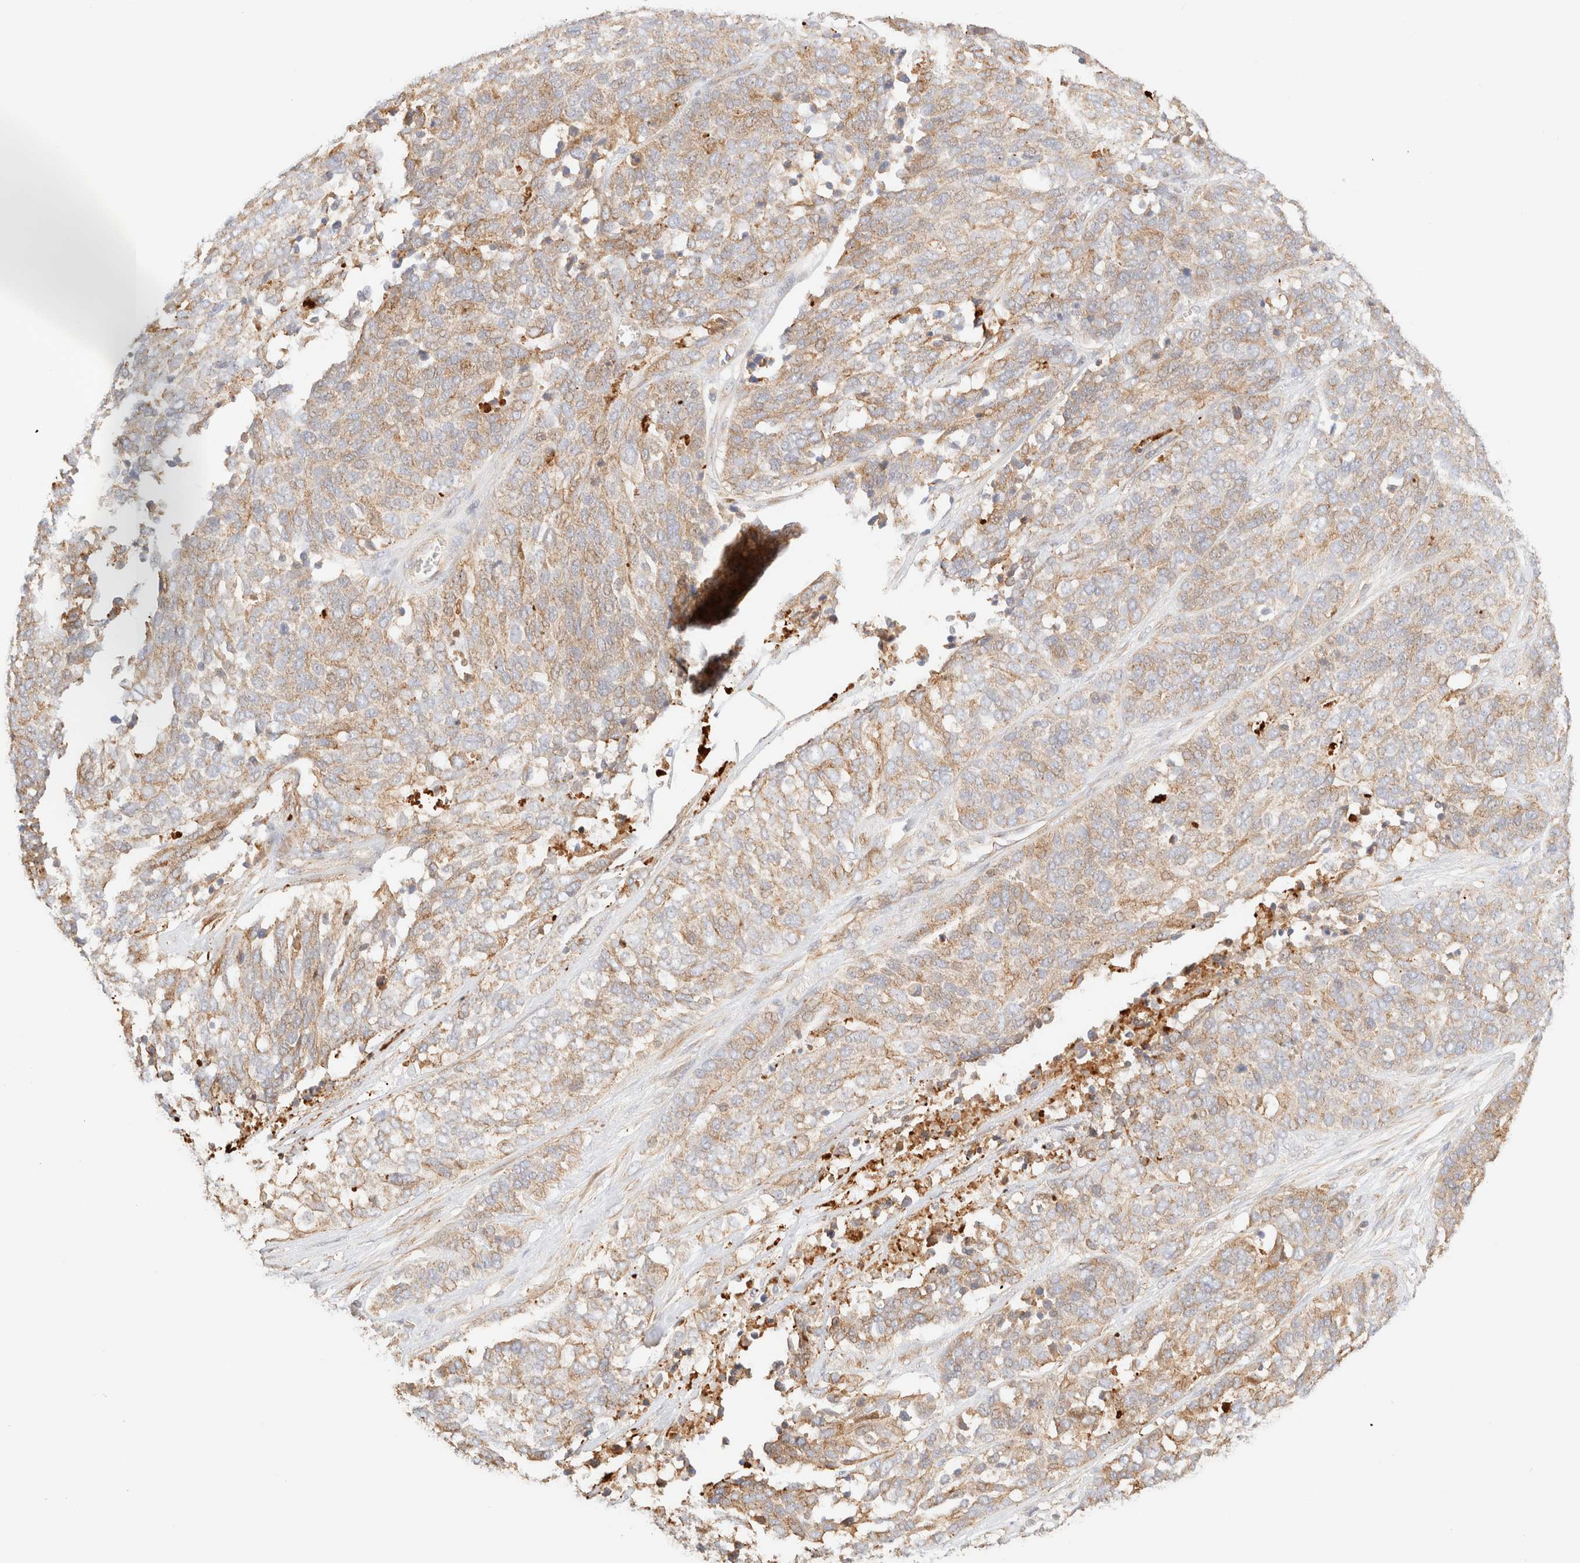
{"staining": {"intensity": "weak", "quantity": ">75%", "location": "cytoplasmic/membranous"}, "tissue": "ovarian cancer", "cell_type": "Tumor cells", "image_type": "cancer", "snomed": [{"axis": "morphology", "description": "Cystadenocarcinoma, serous, NOS"}, {"axis": "topography", "description": "Ovary"}], "caption": "High-magnification brightfield microscopy of serous cystadenocarcinoma (ovarian) stained with DAB (3,3'-diaminobenzidine) (brown) and counterstained with hematoxylin (blue). tumor cells exhibit weak cytoplasmic/membranous expression is identified in approximately>75% of cells. (DAB (3,3'-diaminobenzidine) IHC with brightfield microscopy, high magnification).", "gene": "MYO10", "patient": {"sex": "female", "age": 44}}